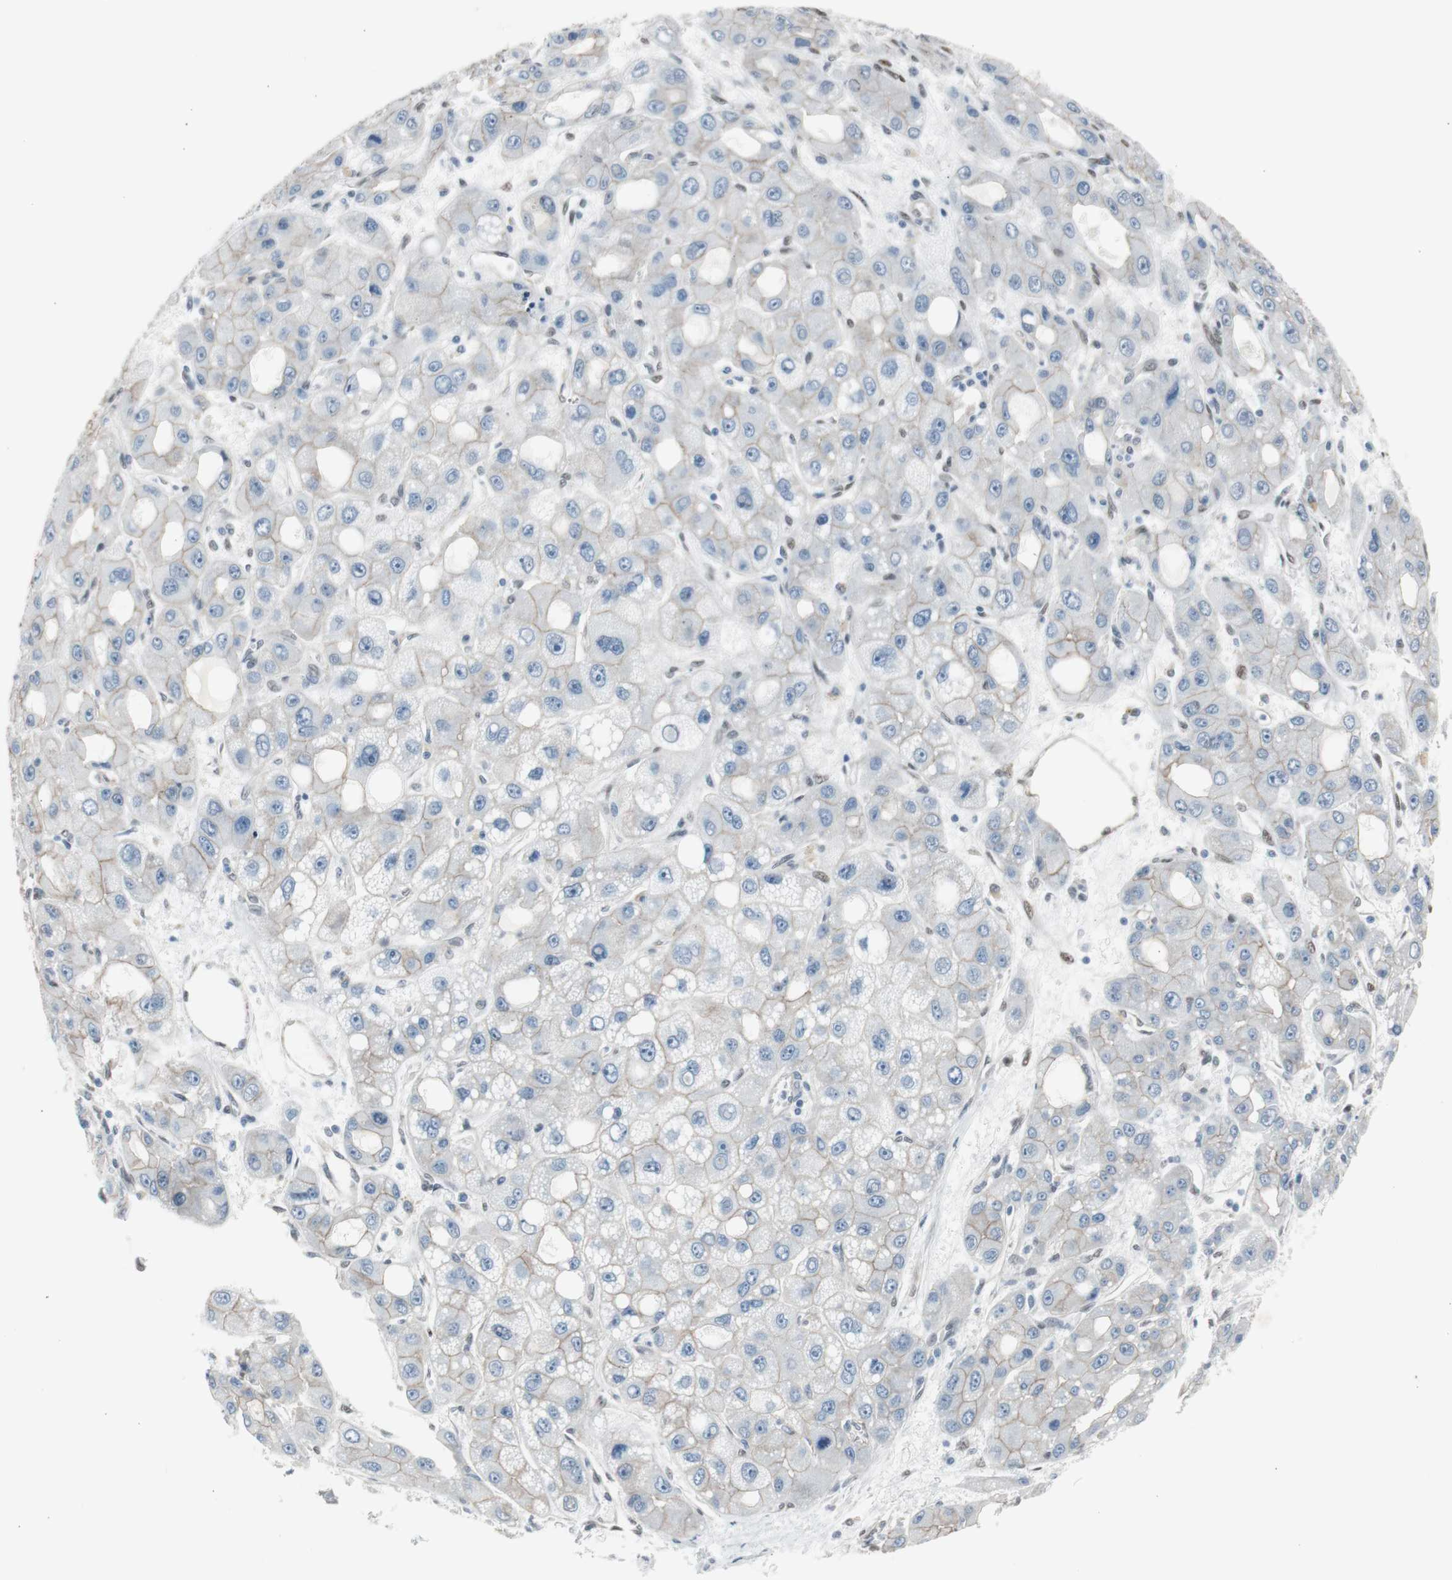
{"staining": {"intensity": "negative", "quantity": "none", "location": "none"}, "tissue": "liver cancer", "cell_type": "Tumor cells", "image_type": "cancer", "snomed": [{"axis": "morphology", "description": "Carcinoma, Hepatocellular, NOS"}, {"axis": "topography", "description": "Liver"}], "caption": "High magnification brightfield microscopy of hepatocellular carcinoma (liver) stained with DAB (brown) and counterstained with hematoxylin (blue): tumor cells show no significant staining. Brightfield microscopy of immunohistochemistry (IHC) stained with DAB (3,3'-diaminobenzidine) (brown) and hematoxylin (blue), captured at high magnification.", "gene": "PML", "patient": {"sex": "male", "age": 55}}